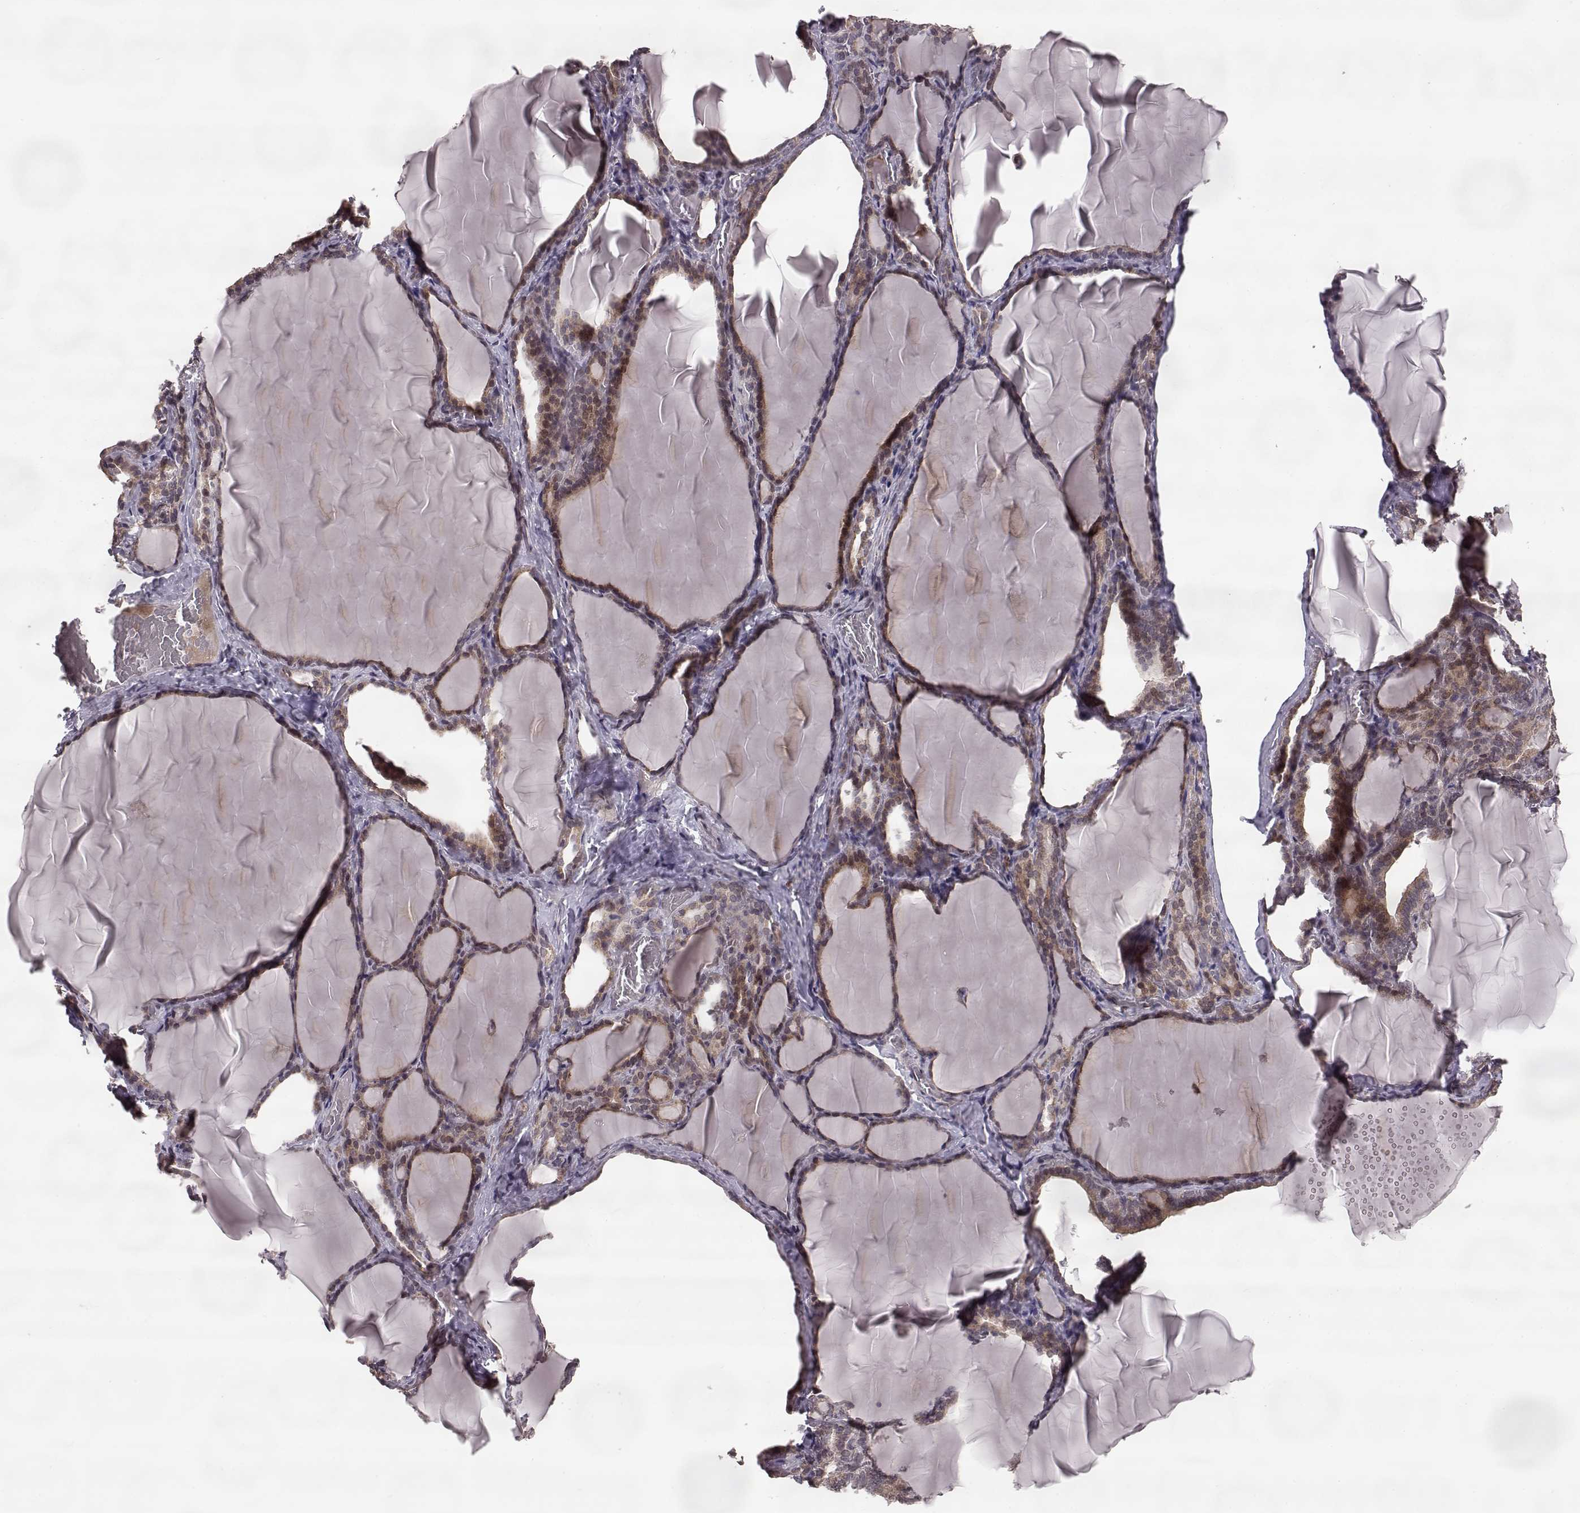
{"staining": {"intensity": "weak", "quantity": ">75%", "location": "cytoplasmic/membranous"}, "tissue": "thyroid gland", "cell_type": "Glandular cells", "image_type": "normal", "snomed": [{"axis": "morphology", "description": "Normal tissue, NOS"}, {"axis": "morphology", "description": "Hyperplasia, NOS"}, {"axis": "topography", "description": "Thyroid gland"}], "caption": "Thyroid gland stained with DAB immunohistochemistry displays low levels of weak cytoplasmic/membranous positivity in about >75% of glandular cells.", "gene": "ELOVL5", "patient": {"sex": "female", "age": 27}}